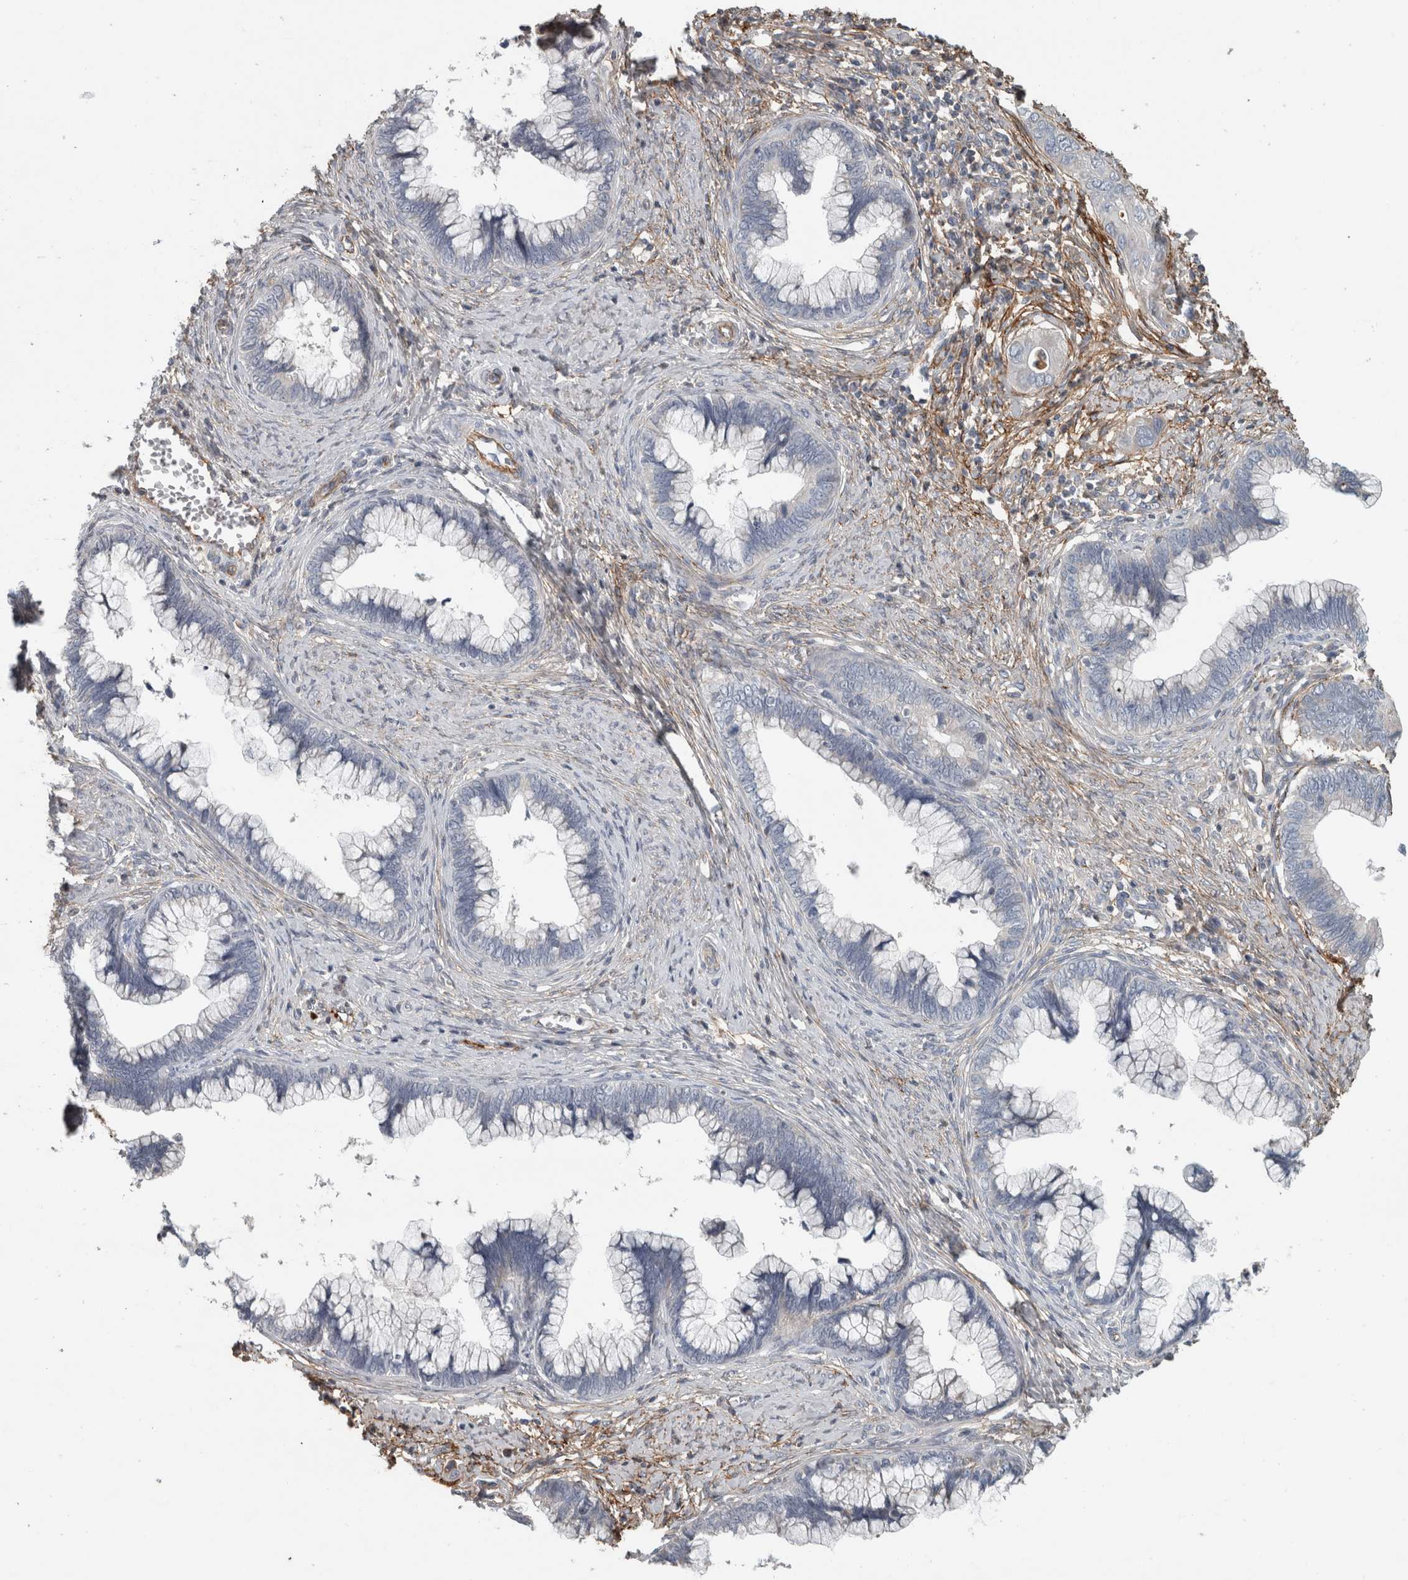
{"staining": {"intensity": "negative", "quantity": "none", "location": "none"}, "tissue": "cervical cancer", "cell_type": "Tumor cells", "image_type": "cancer", "snomed": [{"axis": "morphology", "description": "Adenocarcinoma, NOS"}, {"axis": "topography", "description": "Cervix"}], "caption": "Immunohistochemical staining of human cervical cancer exhibits no significant staining in tumor cells.", "gene": "FN1", "patient": {"sex": "female", "age": 44}}